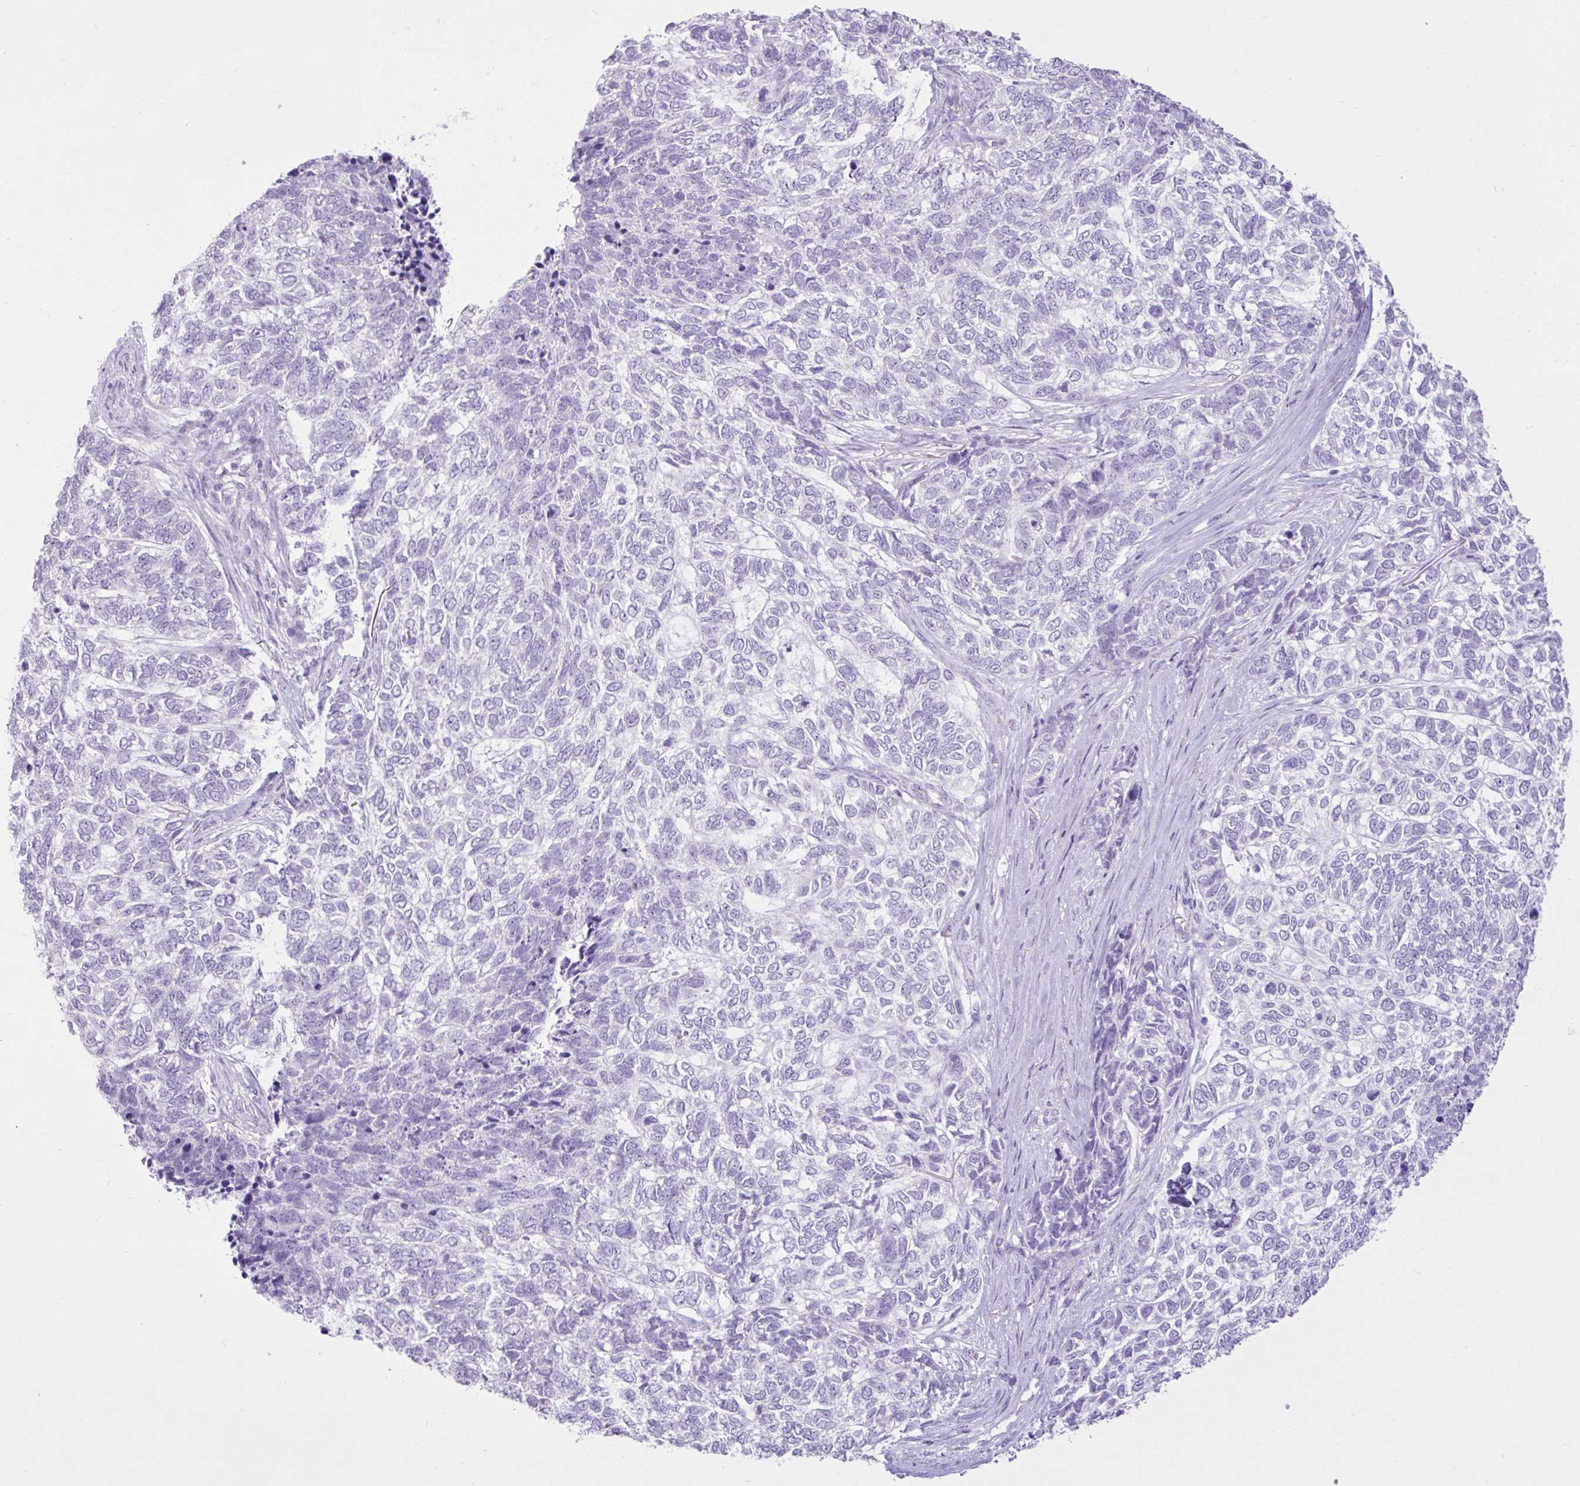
{"staining": {"intensity": "negative", "quantity": "none", "location": "none"}, "tissue": "skin cancer", "cell_type": "Tumor cells", "image_type": "cancer", "snomed": [{"axis": "morphology", "description": "Basal cell carcinoma"}, {"axis": "topography", "description": "Skin"}], "caption": "This is an immunohistochemistry image of human skin cancer (basal cell carcinoma). There is no positivity in tumor cells.", "gene": "REEP1", "patient": {"sex": "female", "age": 65}}